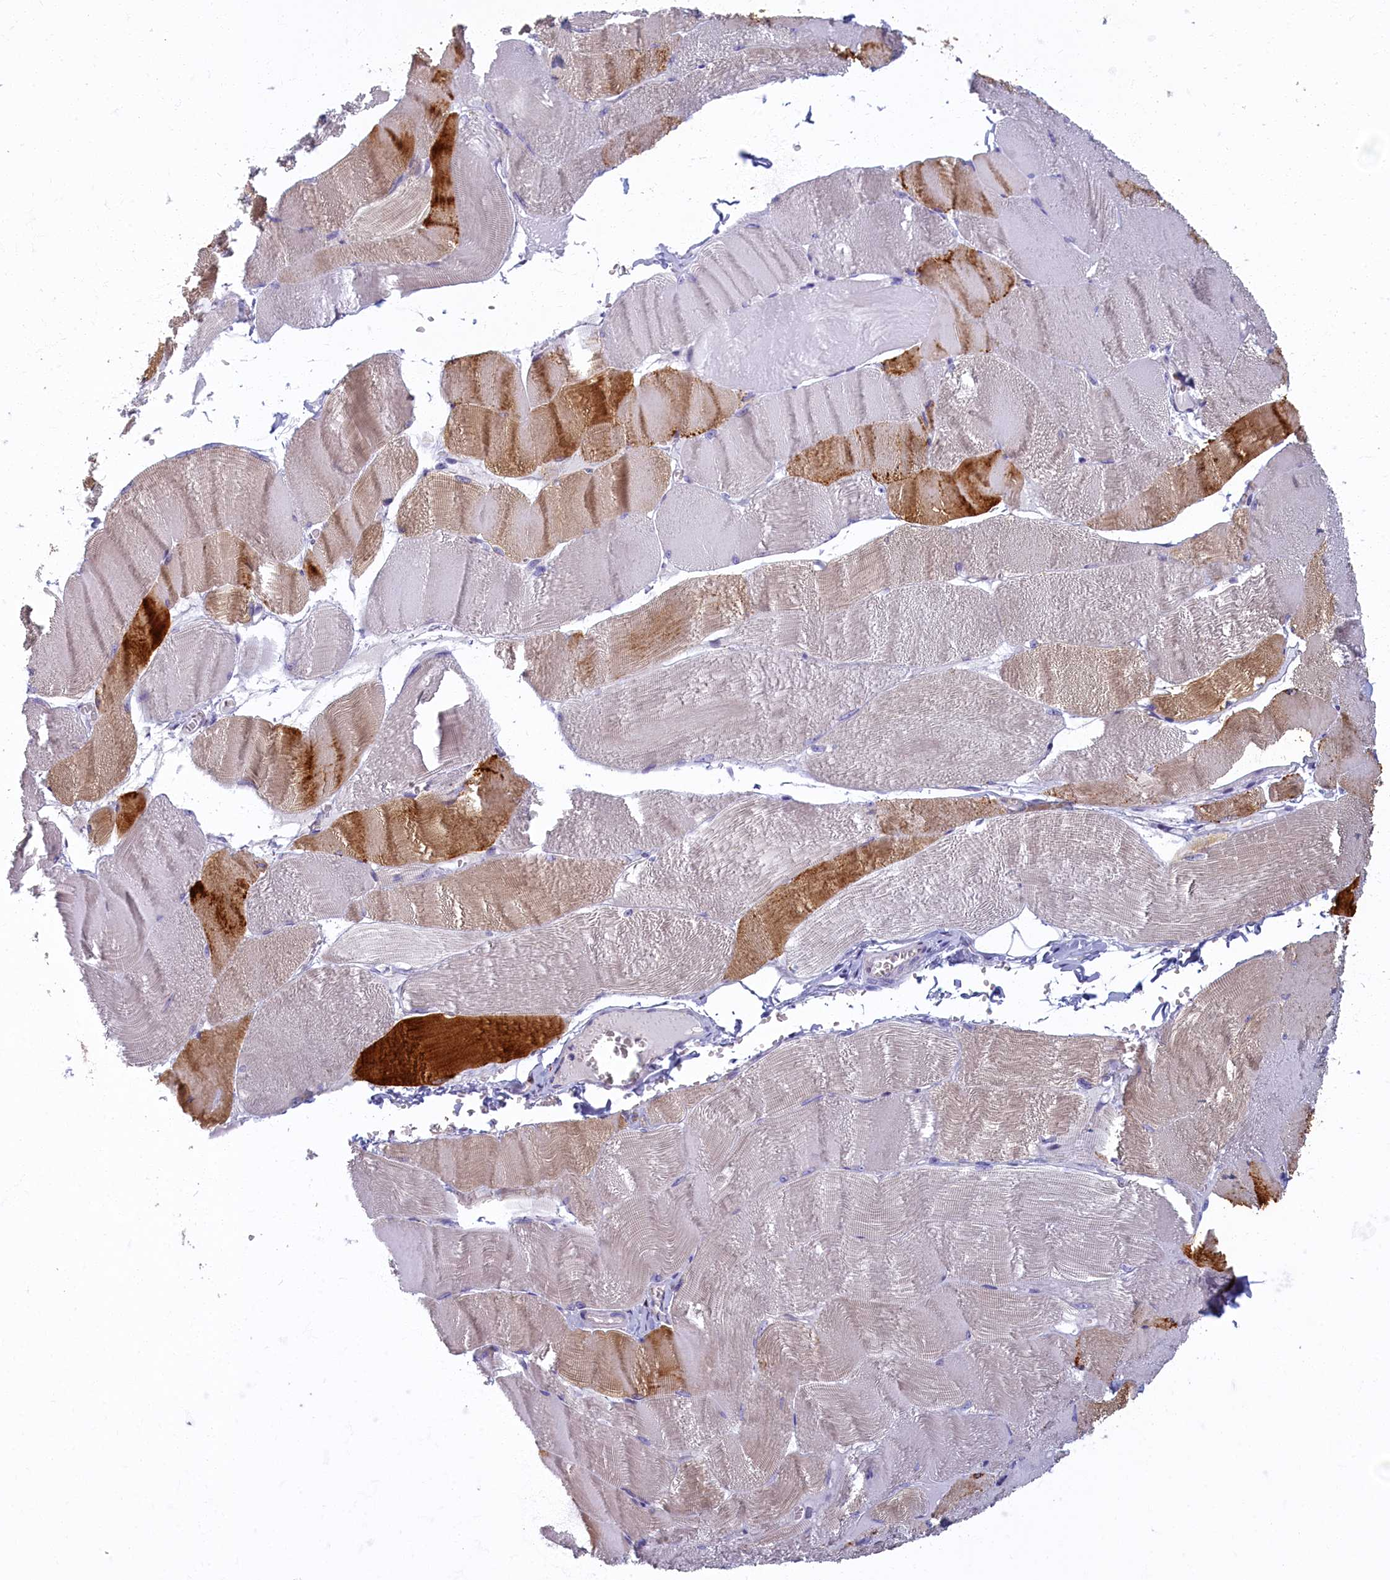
{"staining": {"intensity": "strong", "quantity": "<25%", "location": "cytoplasmic/membranous"}, "tissue": "skeletal muscle", "cell_type": "Myocytes", "image_type": "normal", "snomed": [{"axis": "morphology", "description": "Normal tissue, NOS"}, {"axis": "morphology", "description": "Basal cell carcinoma"}, {"axis": "topography", "description": "Skeletal muscle"}], "caption": "Strong cytoplasmic/membranous protein staining is identified in about <25% of myocytes in skeletal muscle. Immunohistochemistry (ihc) stains the protein in brown and the nuclei are stained blue.", "gene": "NOL10", "patient": {"sex": "female", "age": 64}}